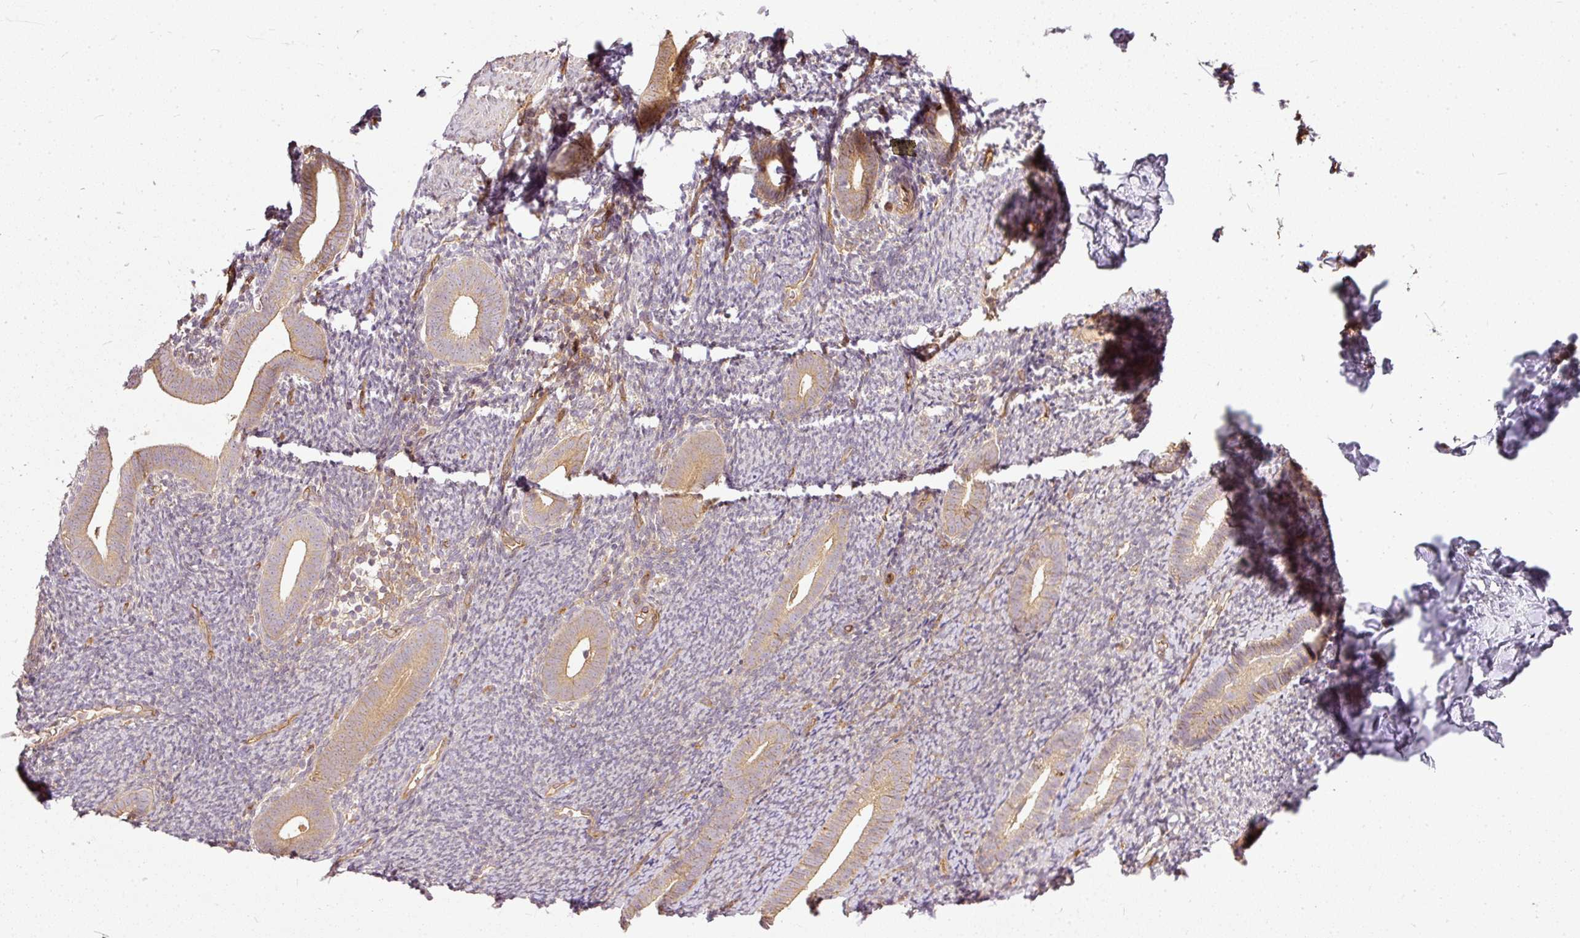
{"staining": {"intensity": "negative", "quantity": "none", "location": "none"}, "tissue": "endometrium", "cell_type": "Cells in endometrial stroma", "image_type": "normal", "snomed": [{"axis": "morphology", "description": "Normal tissue, NOS"}, {"axis": "topography", "description": "Endometrium"}], "caption": "Immunohistochemical staining of unremarkable endometrium demonstrates no significant expression in cells in endometrial stroma. The staining was performed using DAB to visualize the protein expression in brown, while the nuclei were stained in blue with hematoxylin (Magnification: 20x).", "gene": "MIF4GD", "patient": {"sex": "female", "age": 39}}